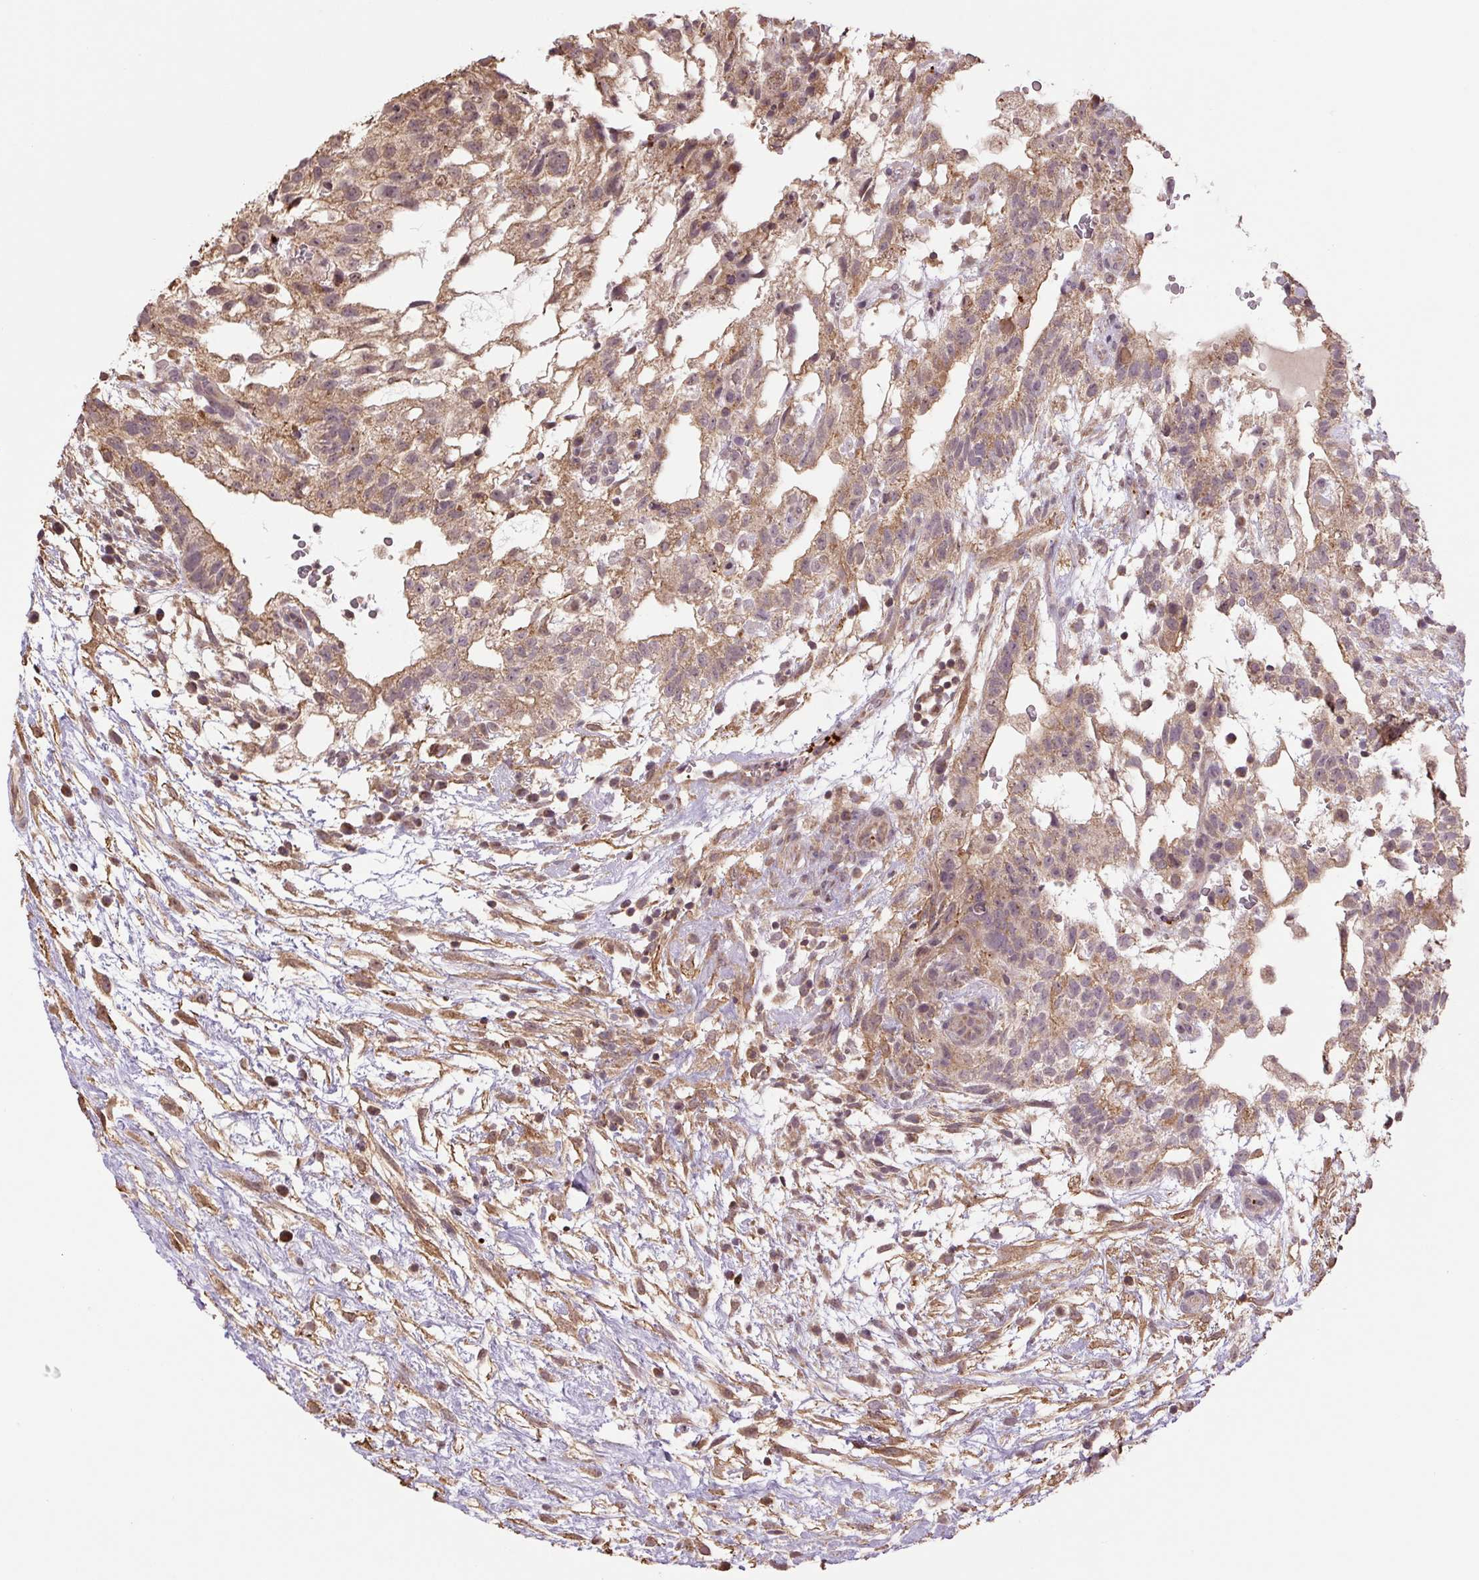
{"staining": {"intensity": "moderate", "quantity": ">75%", "location": "cytoplasmic/membranous"}, "tissue": "testis cancer", "cell_type": "Tumor cells", "image_type": "cancer", "snomed": [{"axis": "morphology", "description": "Carcinoma, Embryonal, NOS"}, {"axis": "topography", "description": "Testis"}], "caption": "Immunohistochemical staining of human testis embryonal carcinoma shows moderate cytoplasmic/membranous protein expression in approximately >75% of tumor cells. The protein is shown in brown color, while the nuclei are stained blue.", "gene": "TMEM160", "patient": {"sex": "male", "age": 32}}